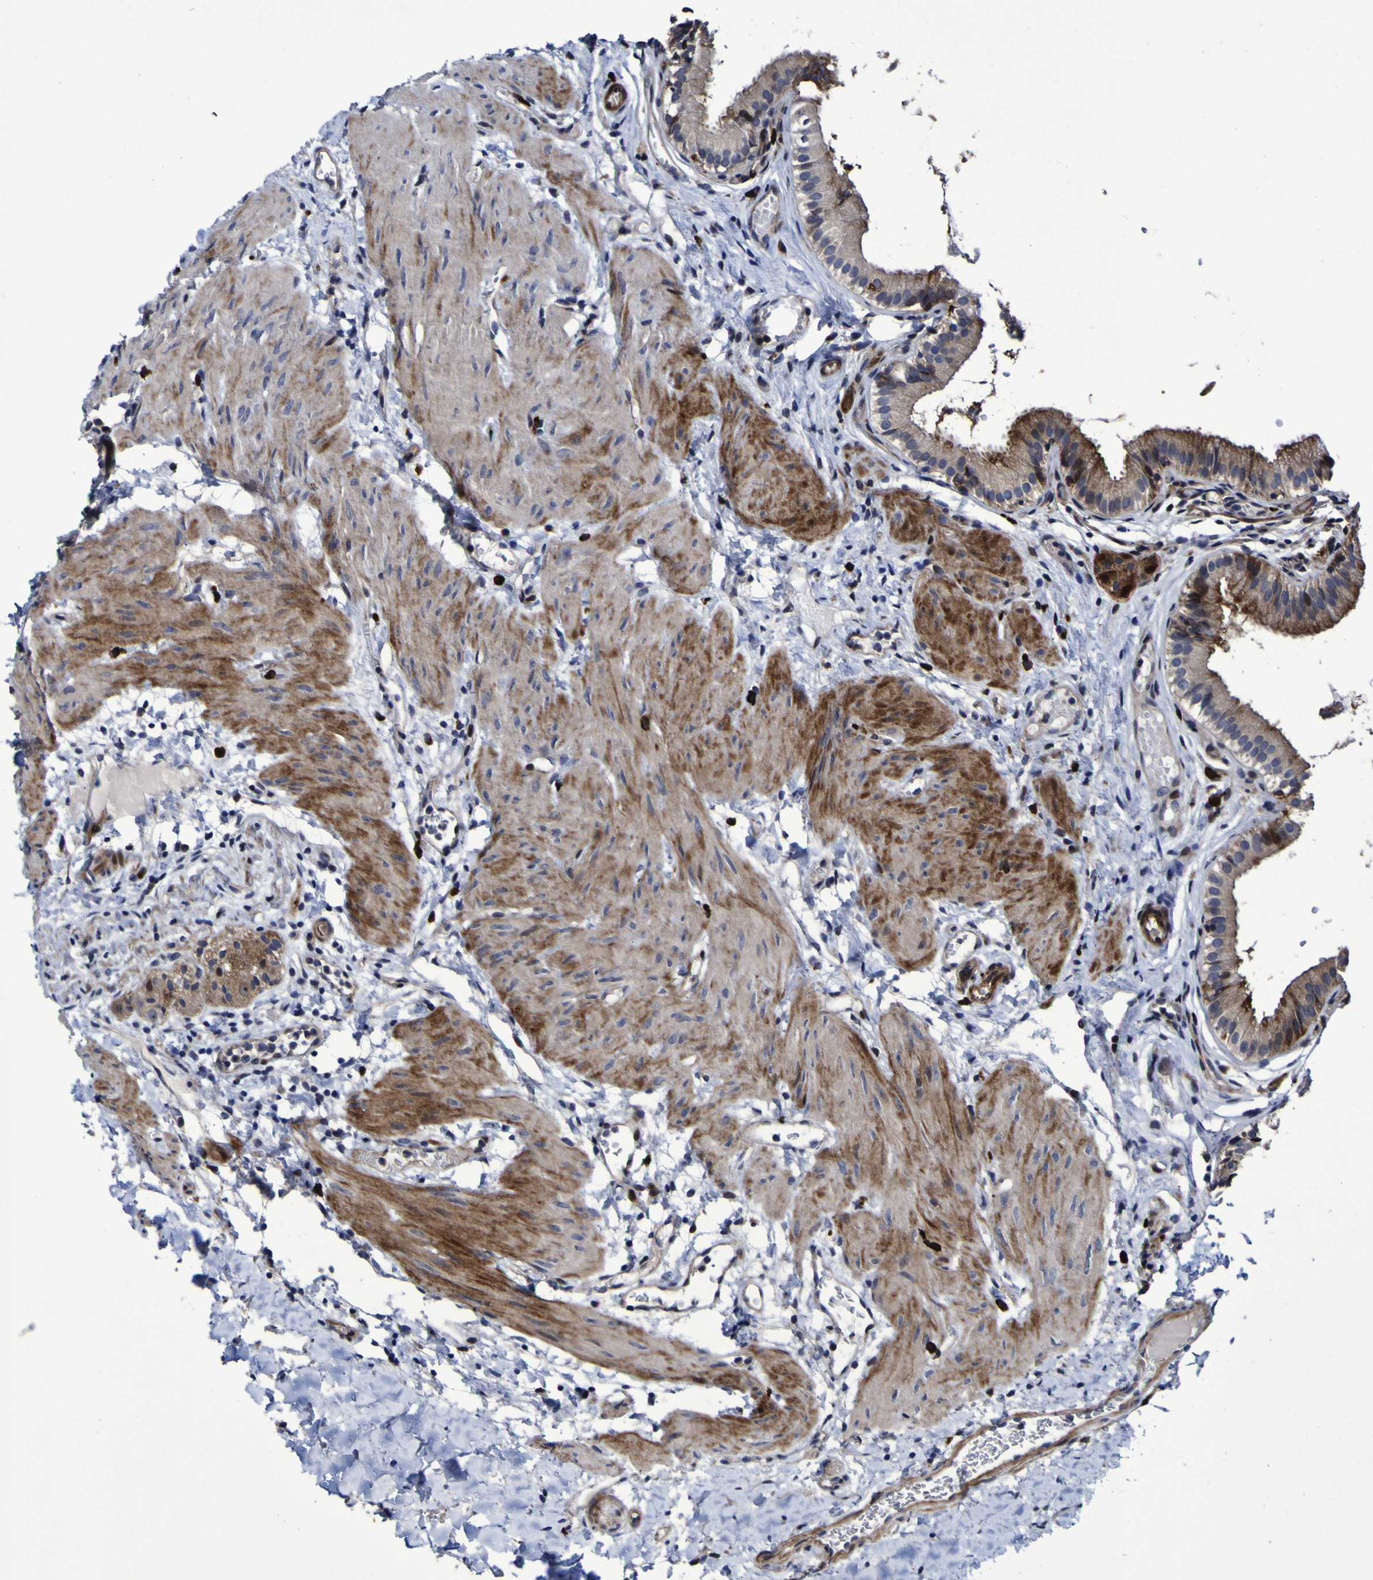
{"staining": {"intensity": "moderate", "quantity": ">75%", "location": "cytoplasmic/membranous,nuclear"}, "tissue": "gallbladder", "cell_type": "Glandular cells", "image_type": "normal", "snomed": [{"axis": "morphology", "description": "Normal tissue, NOS"}, {"axis": "topography", "description": "Gallbladder"}], "caption": "DAB immunohistochemical staining of normal gallbladder demonstrates moderate cytoplasmic/membranous,nuclear protein staining in about >75% of glandular cells. (brown staining indicates protein expression, while blue staining denotes nuclei).", "gene": "MGLL", "patient": {"sex": "female", "age": 26}}